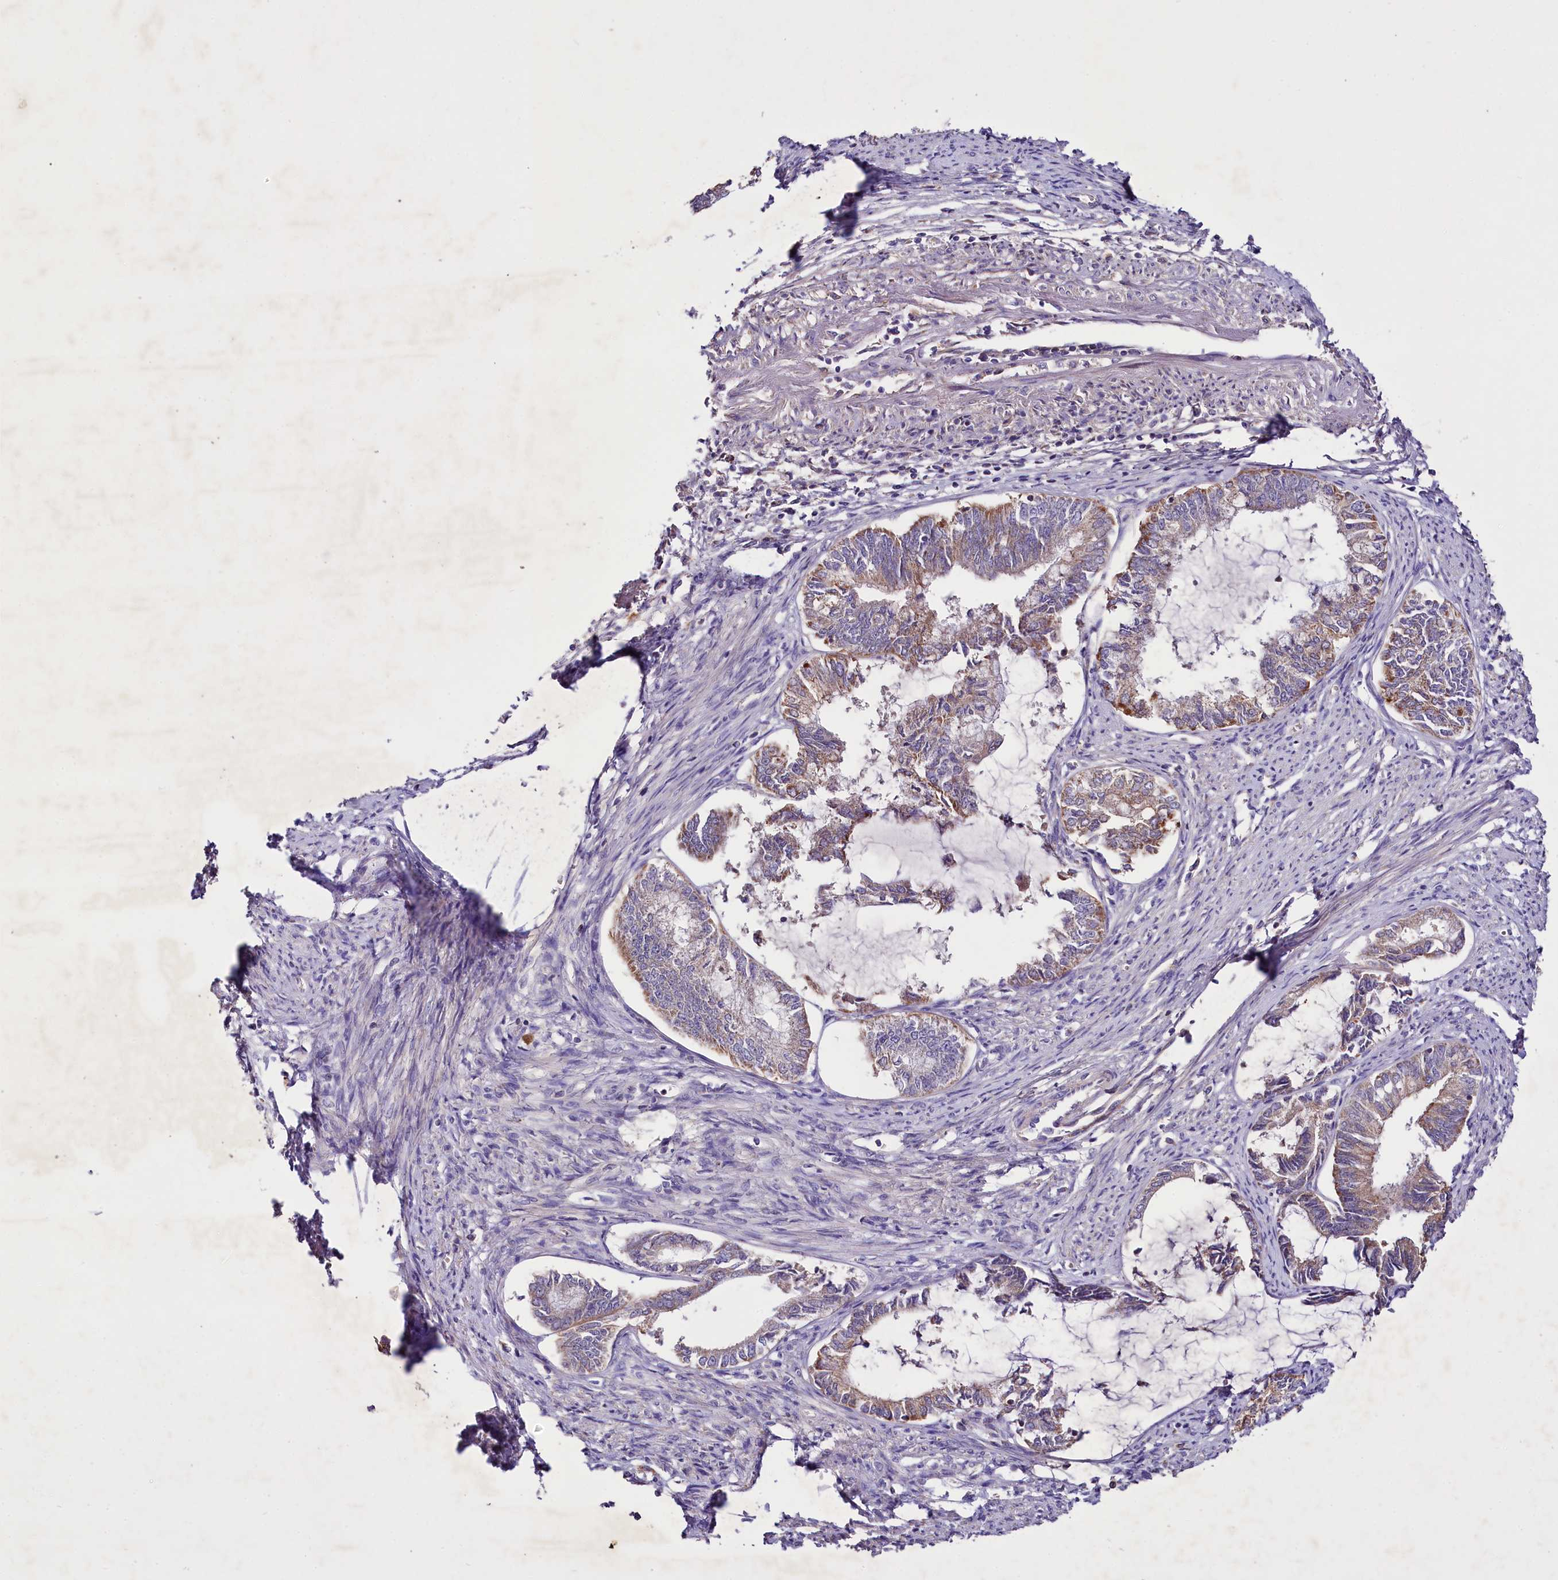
{"staining": {"intensity": "weak", "quantity": "25%-75%", "location": "cytoplasmic/membranous"}, "tissue": "endometrial cancer", "cell_type": "Tumor cells", "image_type": "cancer", "snomed": [{"axis": "morphology", "description": "Adenocarcinoma, NOS"}, {"axis": "topography", "description": "Endometrium"}], "caption": "Adenocarcinoma (endometrial) stained with immunohistochemistry demonstrates weak cytoplasmic/membranous staining in about 25%-75% of tumor cells.", "gene": "ZNF45", "patient": {"sex": "female", "age": 86}}